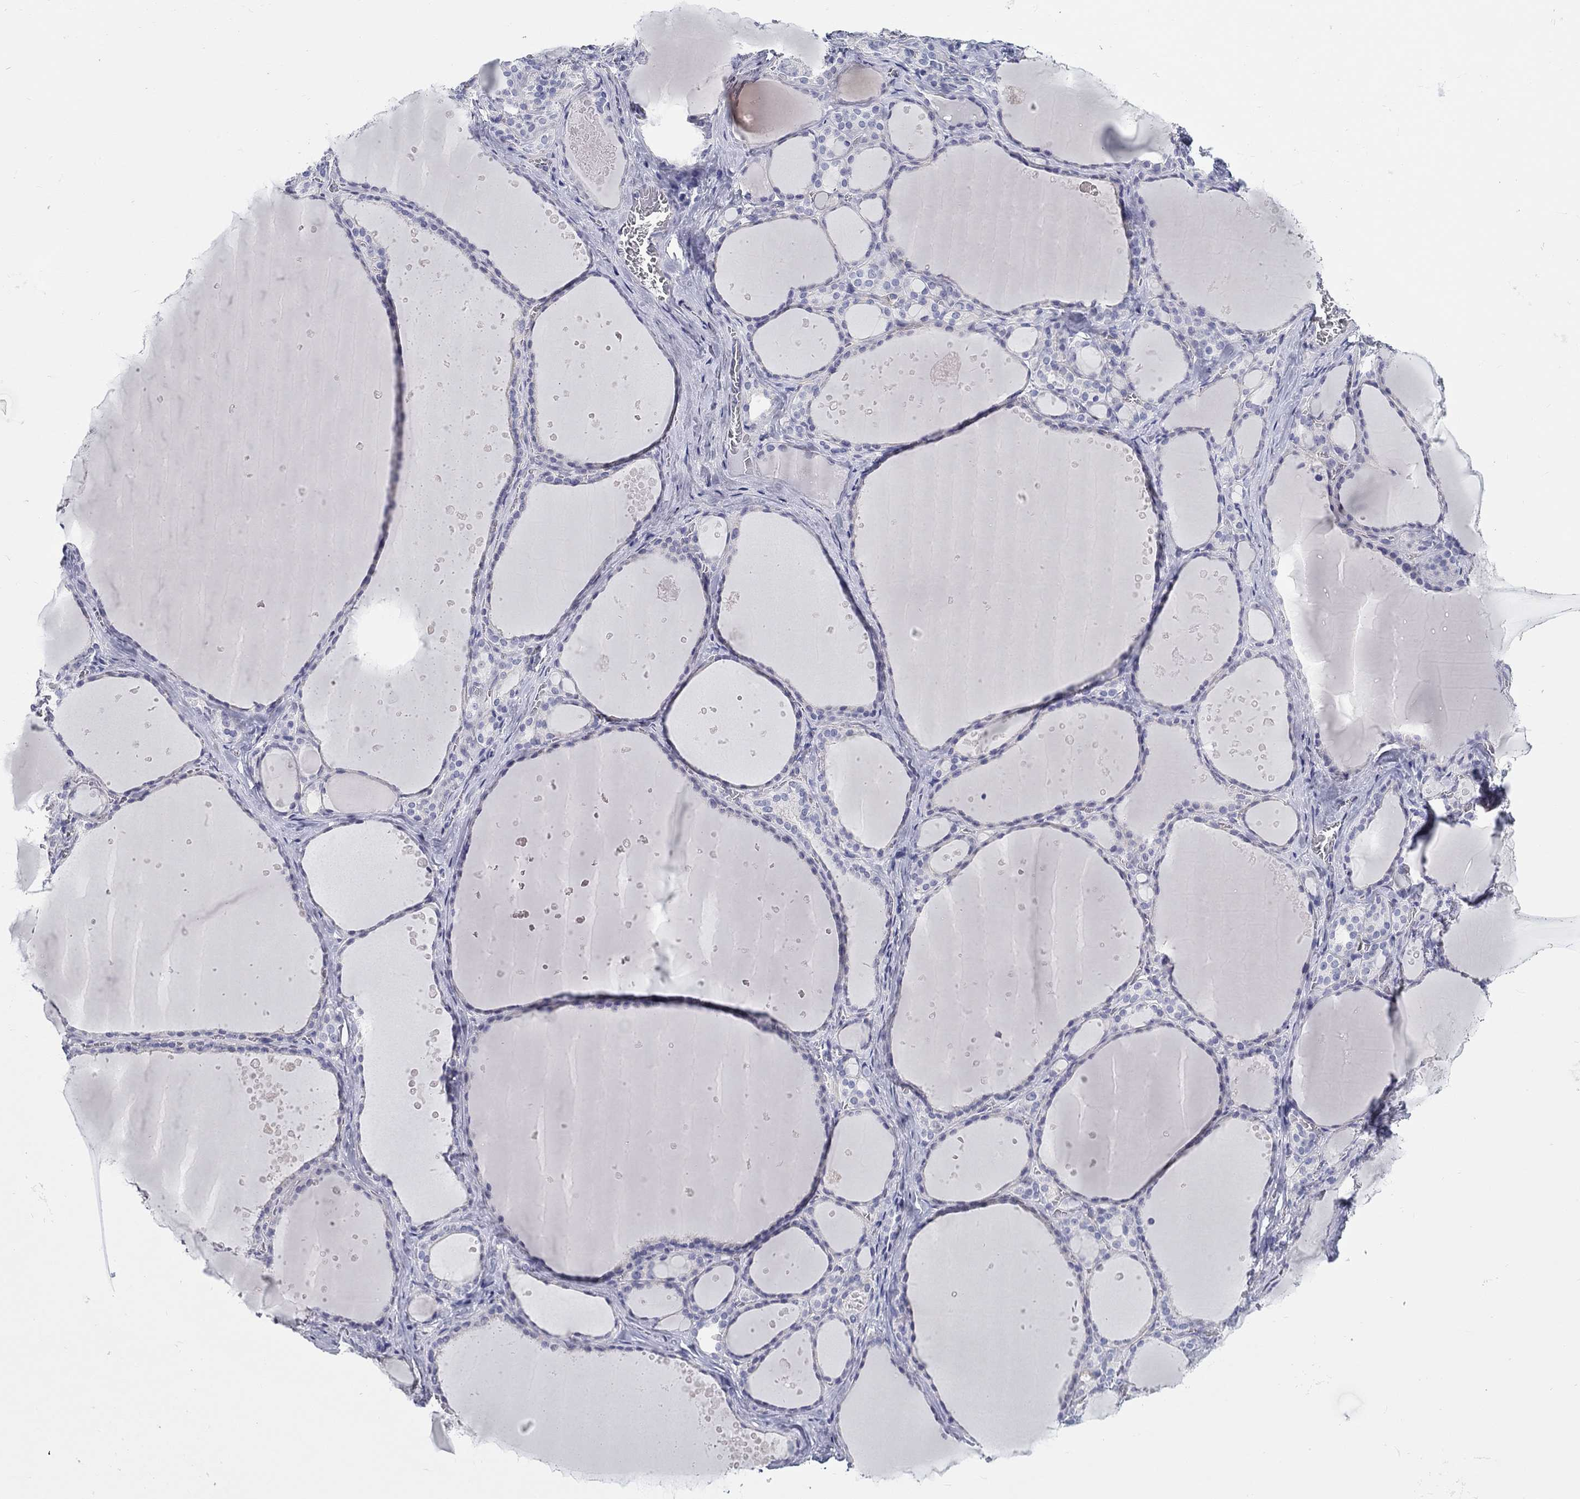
{"staining": {"intensity": "negative", "quantity": "none", "location": "none"}, "tissue": "thyroid gland", "cell_type": "Glandular cells", "image_type": "normal", "snomed": [{"axis": "morphology", "description": "Normal tissue, NOS"}, {"axis": "topography", "description": "Thyroid gland"}], "caption": "Immunohistochemistry (IHC) histopathology image of unremarkable thyroid gland stained for a protein (brown), which exhibits no expression in glandular cells.", "gene": "CRYGD", "patient": {"sex": "male", "age": 63}}